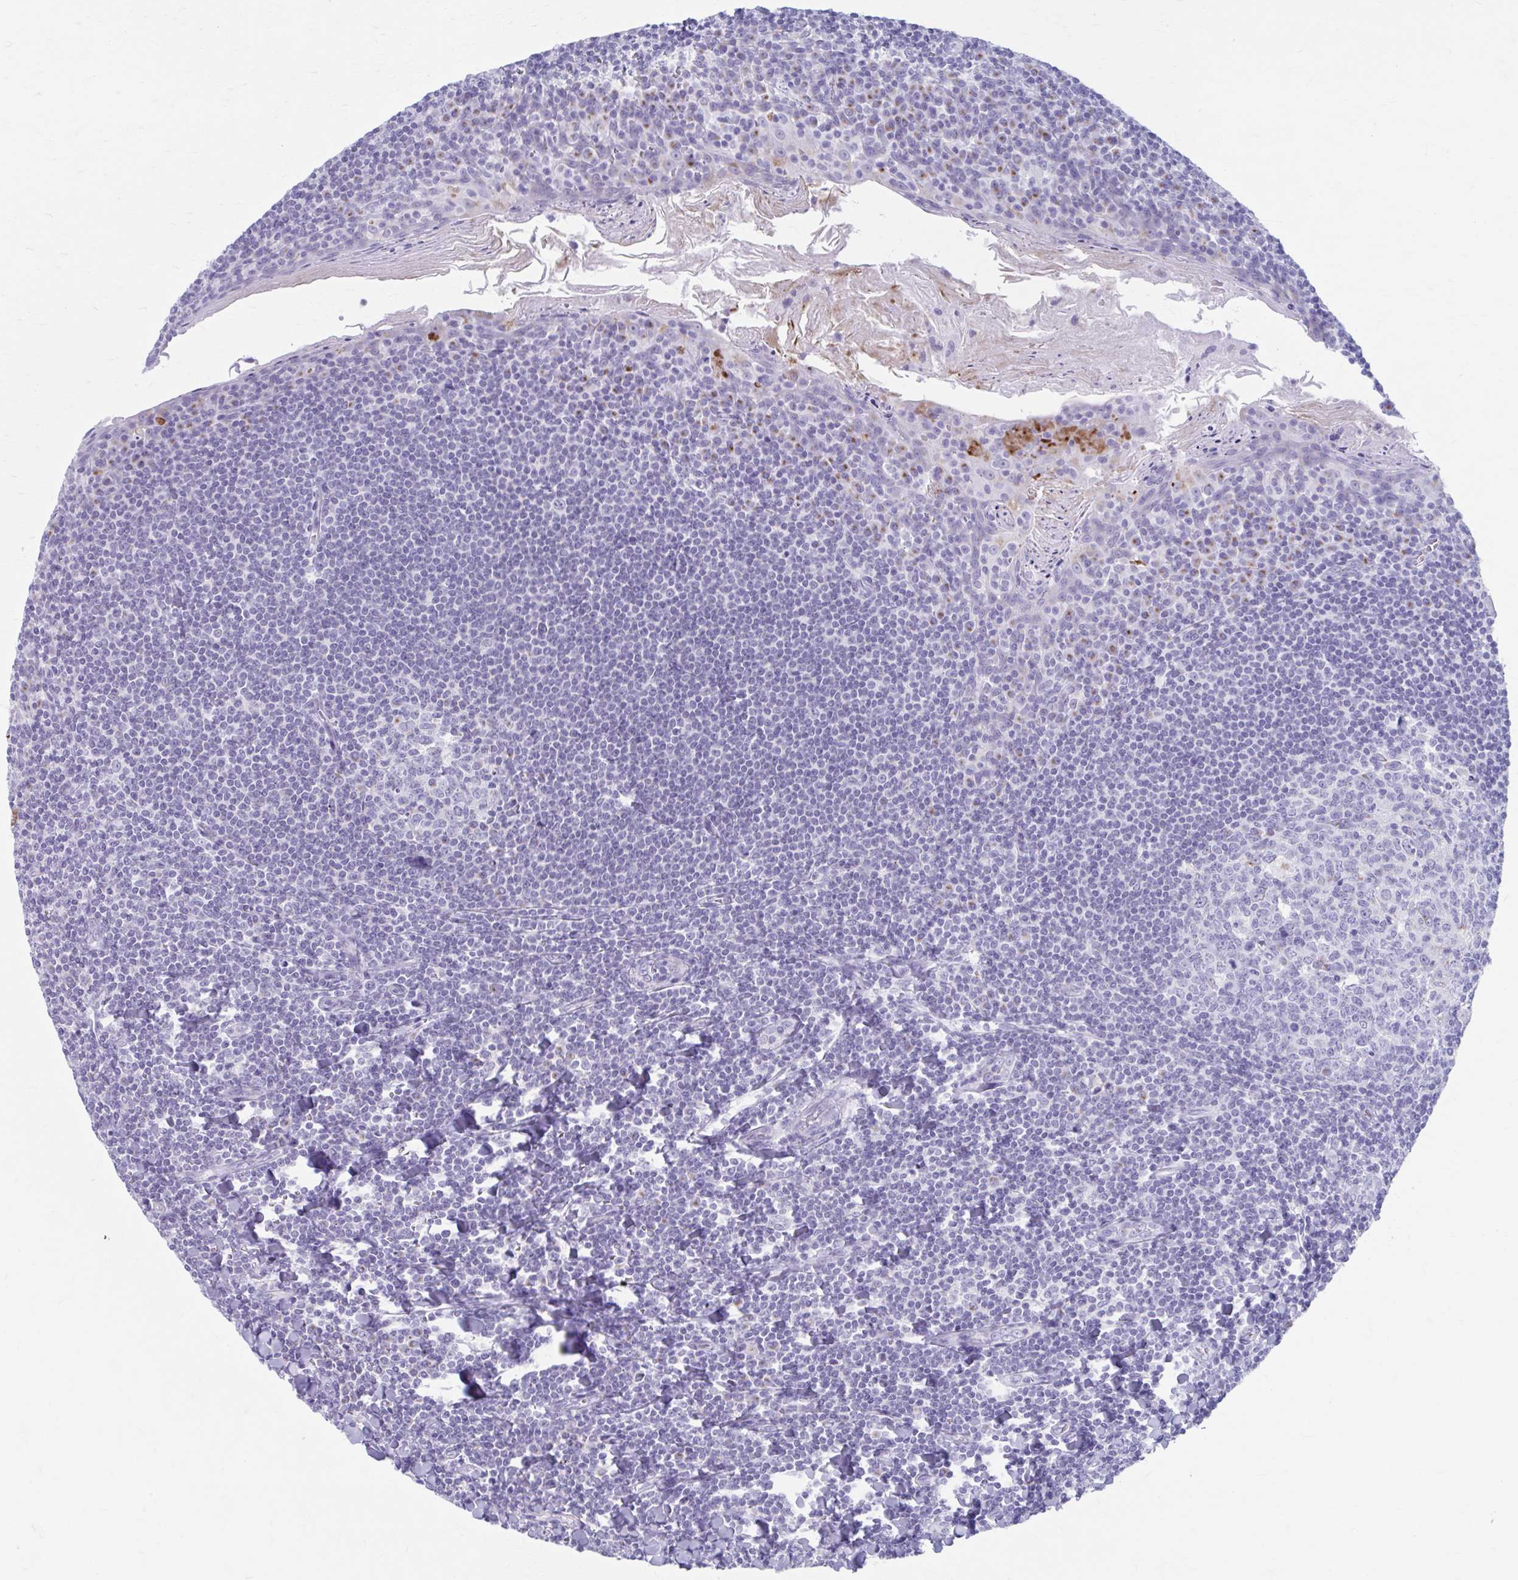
{"staining": {"intensity": "negative", "quantity": "none", "location": "none"}, "tissue": "tonsil", "cell_type": "Germinal center cells", "image_type": "normal", "snomed": [{"axis": "morphology", "description": "Normal tissue, NOS"}, {"axis": "topography", "description": "Tonsil"}], "caption": "Germinal center cells show no significant staining in benign tonsil.", "gene": "KCNE2", "patient": {"sex": "male", "age": 27}}